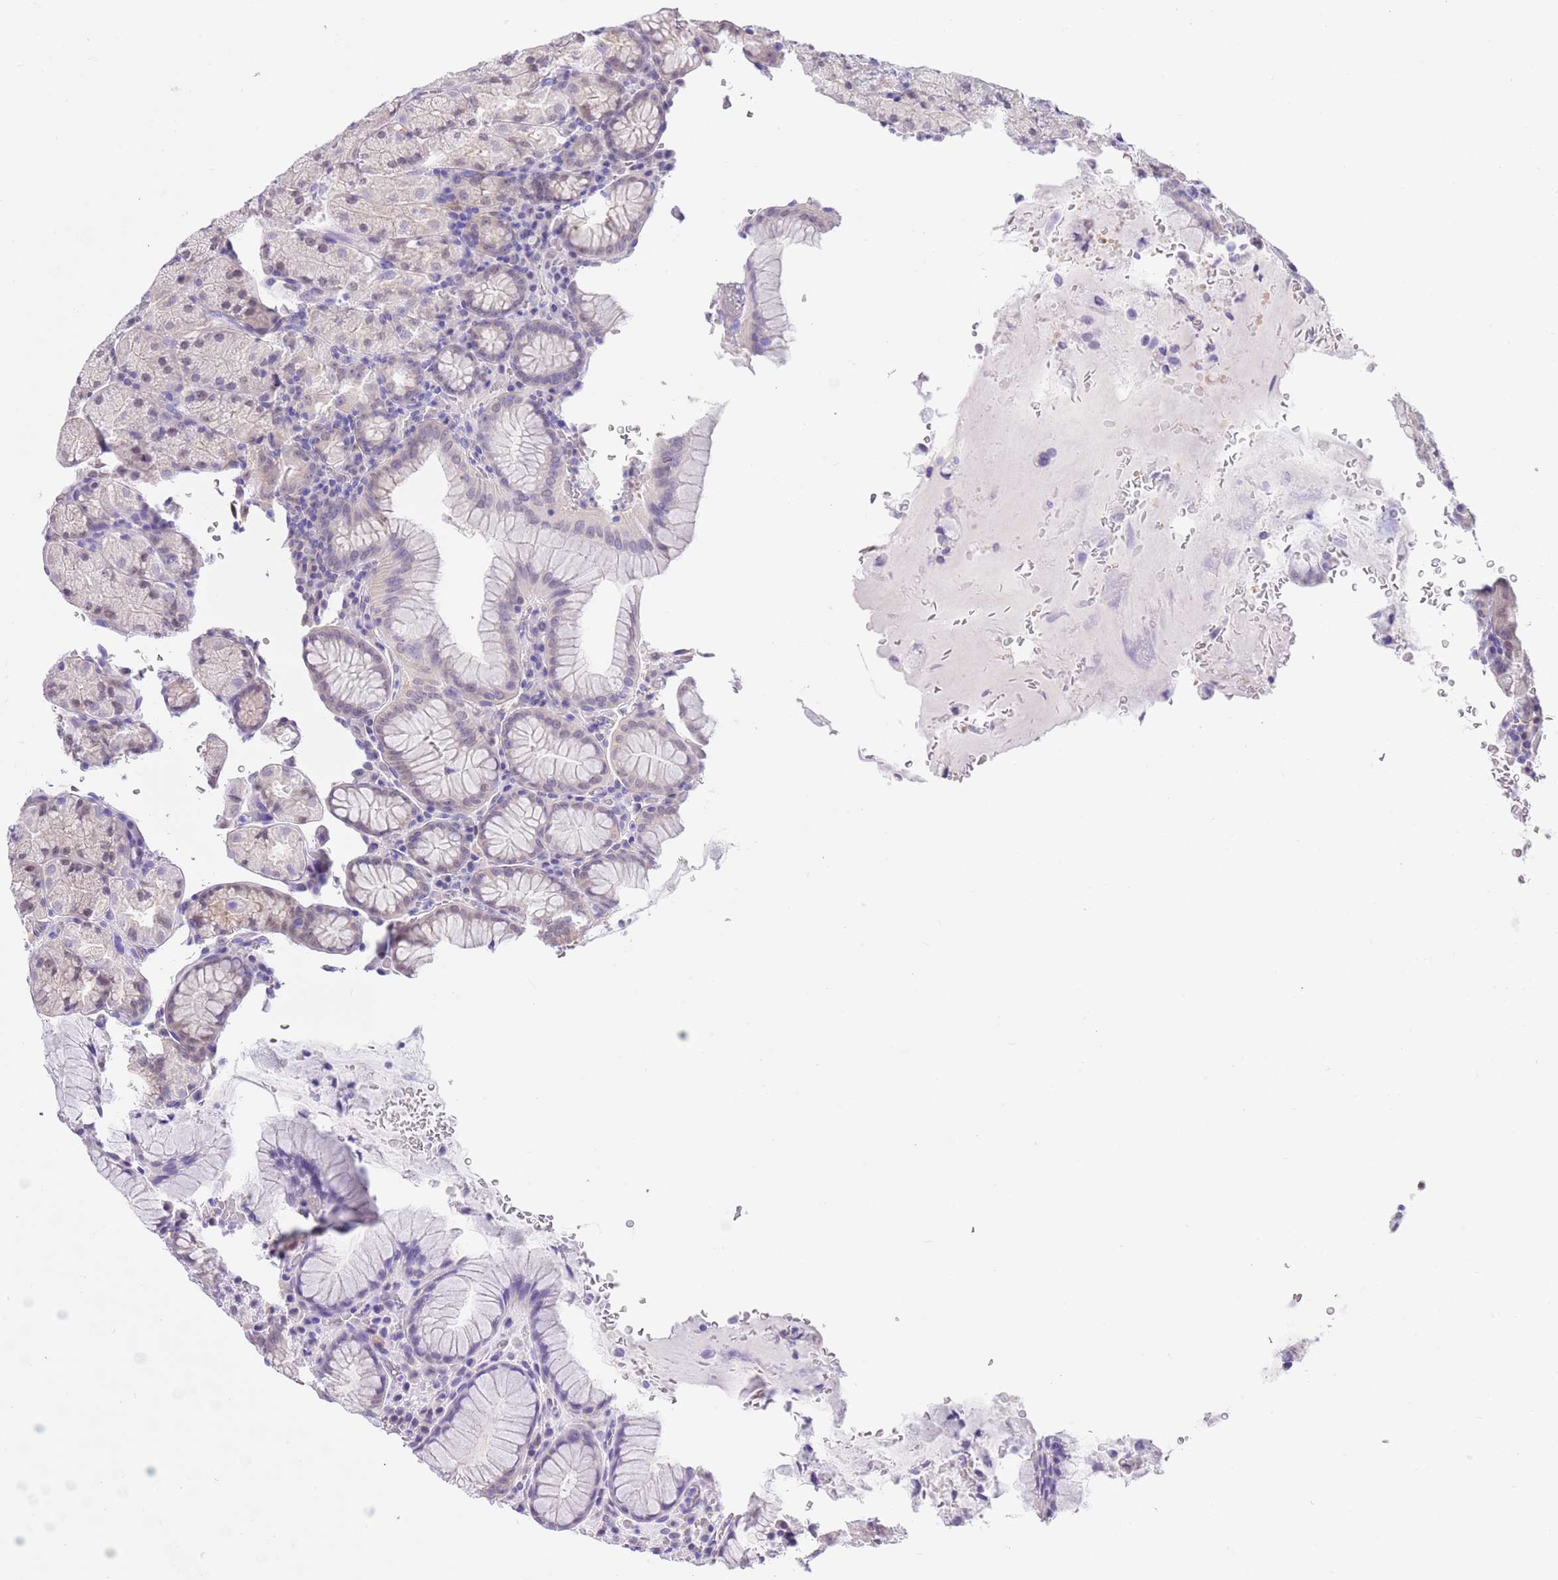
{"staining": {"intensity": "negative", "quantity": "none", "location": "none"}, "tissue": "stomach", "cell_type": "Glandular cells", "image_type": "normal", "snomed": [{"axis": "morphology", "description": "Normal tissue, NOS"}, {"axis": "topography", "description": "Stomach, upper"}, {"axis": "topography", "description": "Stomach, lower"}], "caption": "Immunohistochemistry (IHC) of benign stomach exhibits no positivity in glandular cells.", "gene": "DDI2", "patient": {"sex": "male", "age": 80}}